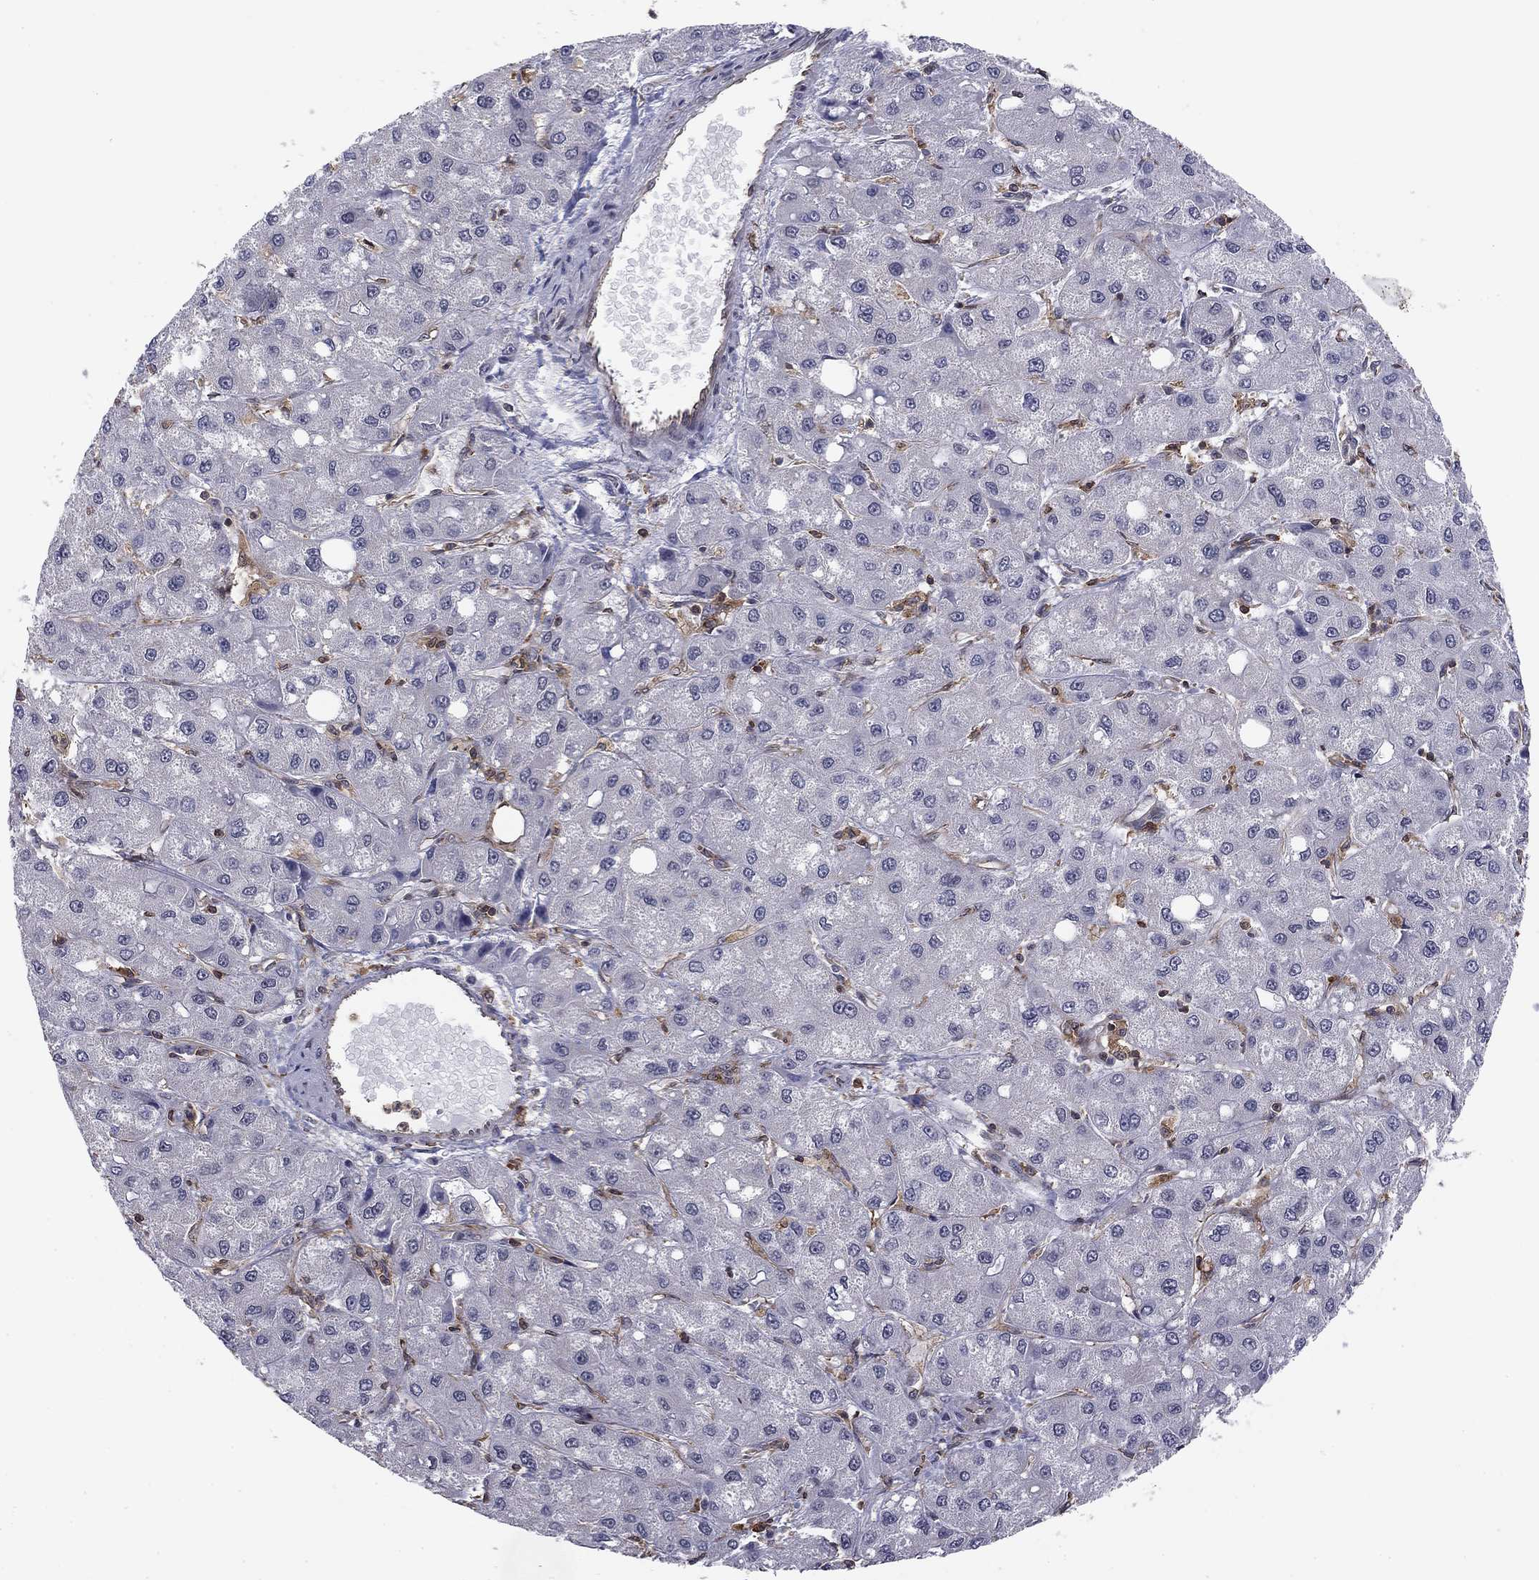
{"staining": {"intensity": "negative", "quantity": "none", "location": "none"}, "tissue": "liver cancer", "cell_type": "Tumor cells", "image_type": "cancer", "snomed": [{"axis": "morphology", "description": "Carcinoma, Hepatocellular, NOS"}, {"axis": "topography", "description": "Liver"}], "caption": "Immunohistochemical staining of human liver hepatocellular carcinoma reveals no significant staining in tumor cells.", "gene": "PLCB2", "patient": {"sex": "male", "age": 73}}